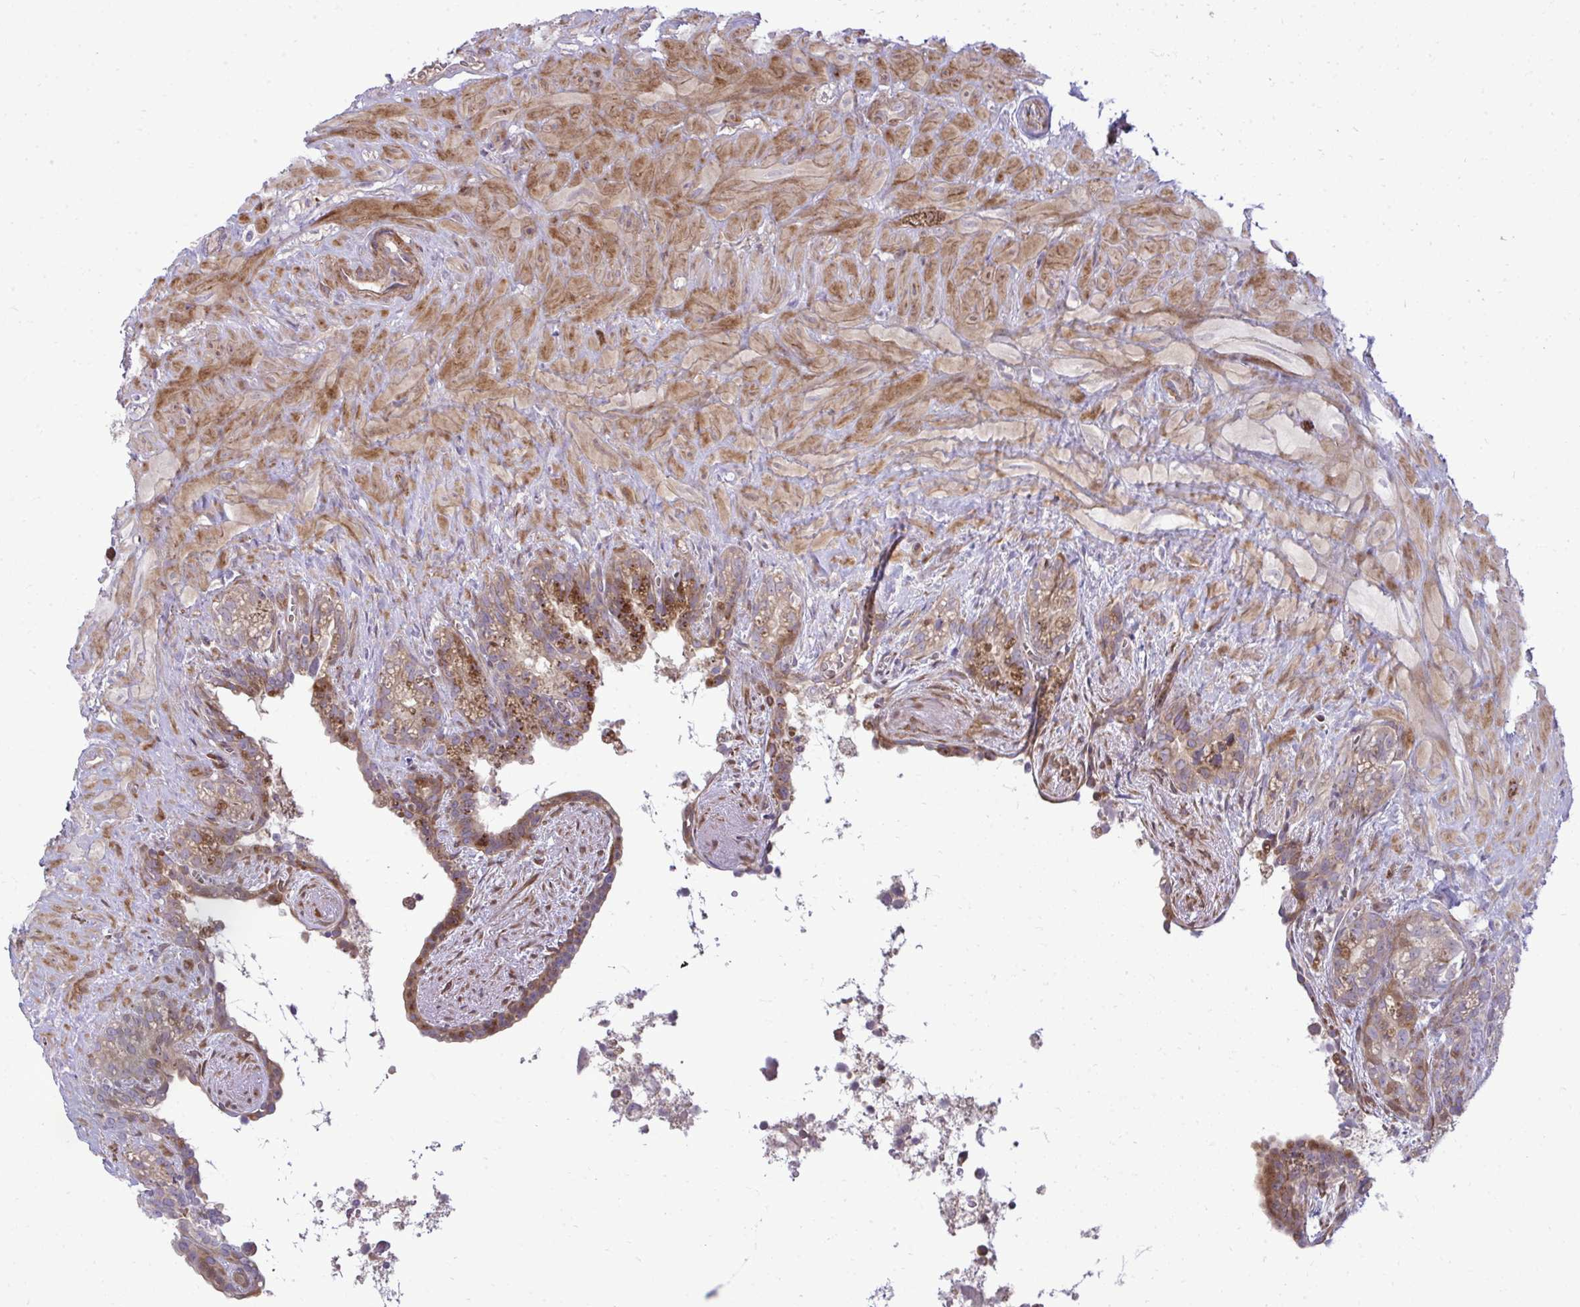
{"staining": {"intensity": "moderate", "quantity": "25%-75%", "location": "cytoplasmic/membranous"}, "tissue": "seminal vesicle", "cell_type": "Glandular cells", "image_type": "normal", "snomed": [{"axis": "morphology", "description": "Normal tissue, NOS"}, {"axis": "topography", "description": "Seminal veicle"}], "caption": "Immunohistochemical staining of normal human seminal vesicle shows moderate cytoplasmic/membranous protein positivity in about 25%-75% of glandular cells. The staining was performed using DAB, with brown indicating positive protein expression. Nuclei are stained blue with hematoxylin.", "gene": "ZSCAN9", "patient": {"sex": "male", "age": 76}}